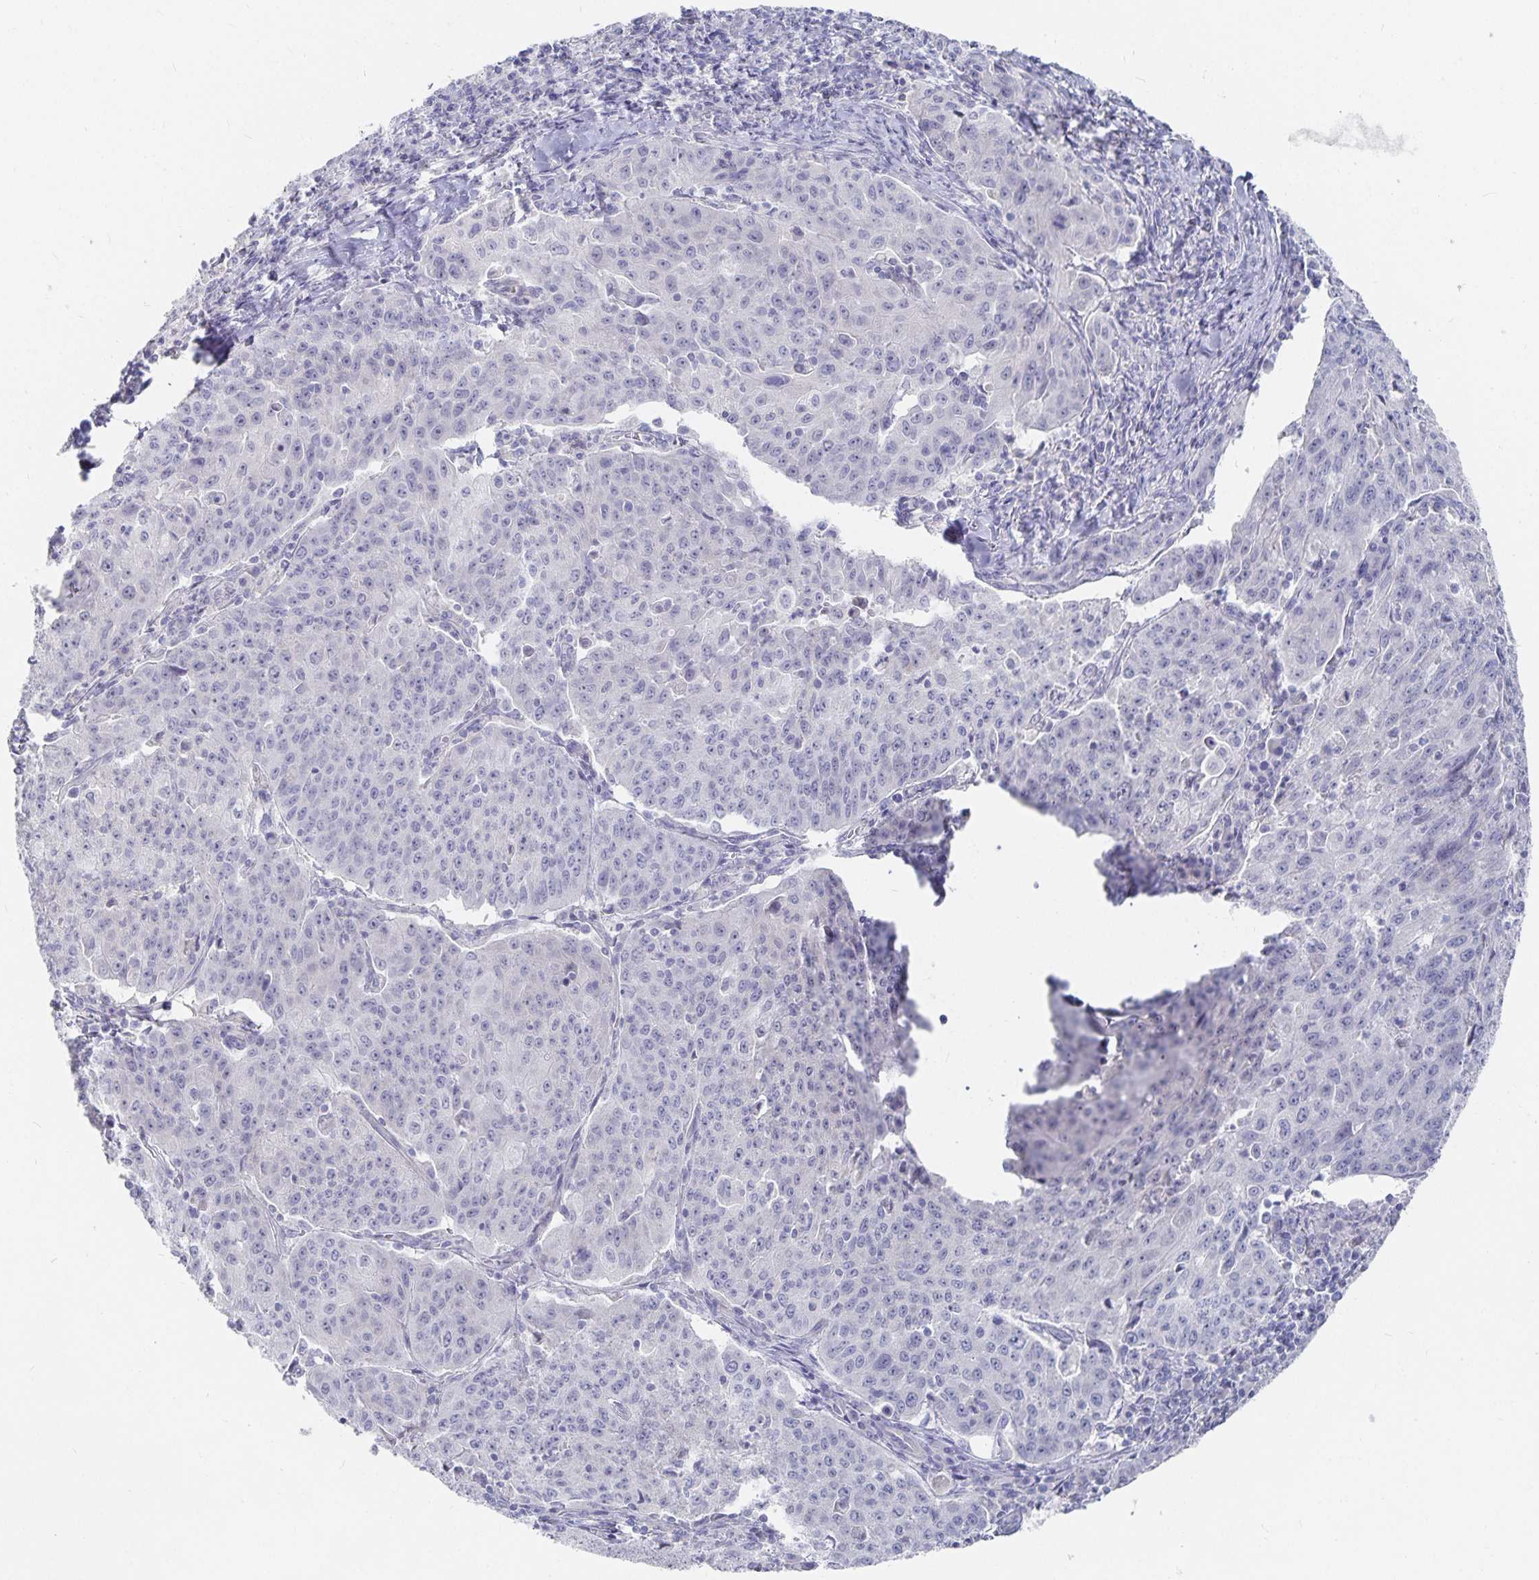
{"staining": {"intensity": "negative", "quantity": "none", "location": "none"}, "tissue": "lung cancer", "cell_type": "Tumor cells", "image_type": "cancer", "snomed": [{"axis": "morphology", "description": "Squamous cell carcinoma, NOS"}, {"axis": "morphology", "description": "Squamous cell carcinoma, metastatic, NOS"}, {"axis": "topography", "description": "Bronchus"}, {"axis": "topography", "description": "Lung"}], "caption": "Image shows no significant protein staining in tumor cells of lung cancer (squamous cell carcinoma). (Stains: DAB (3,3'-diaminobenzidine) immunohistochemistry with hematoxylin counter stain, Microscopy: brightfield microscopy at high magnification).", "gene": "DNAH9", "patient": {"sex": "male", "age": 62}}